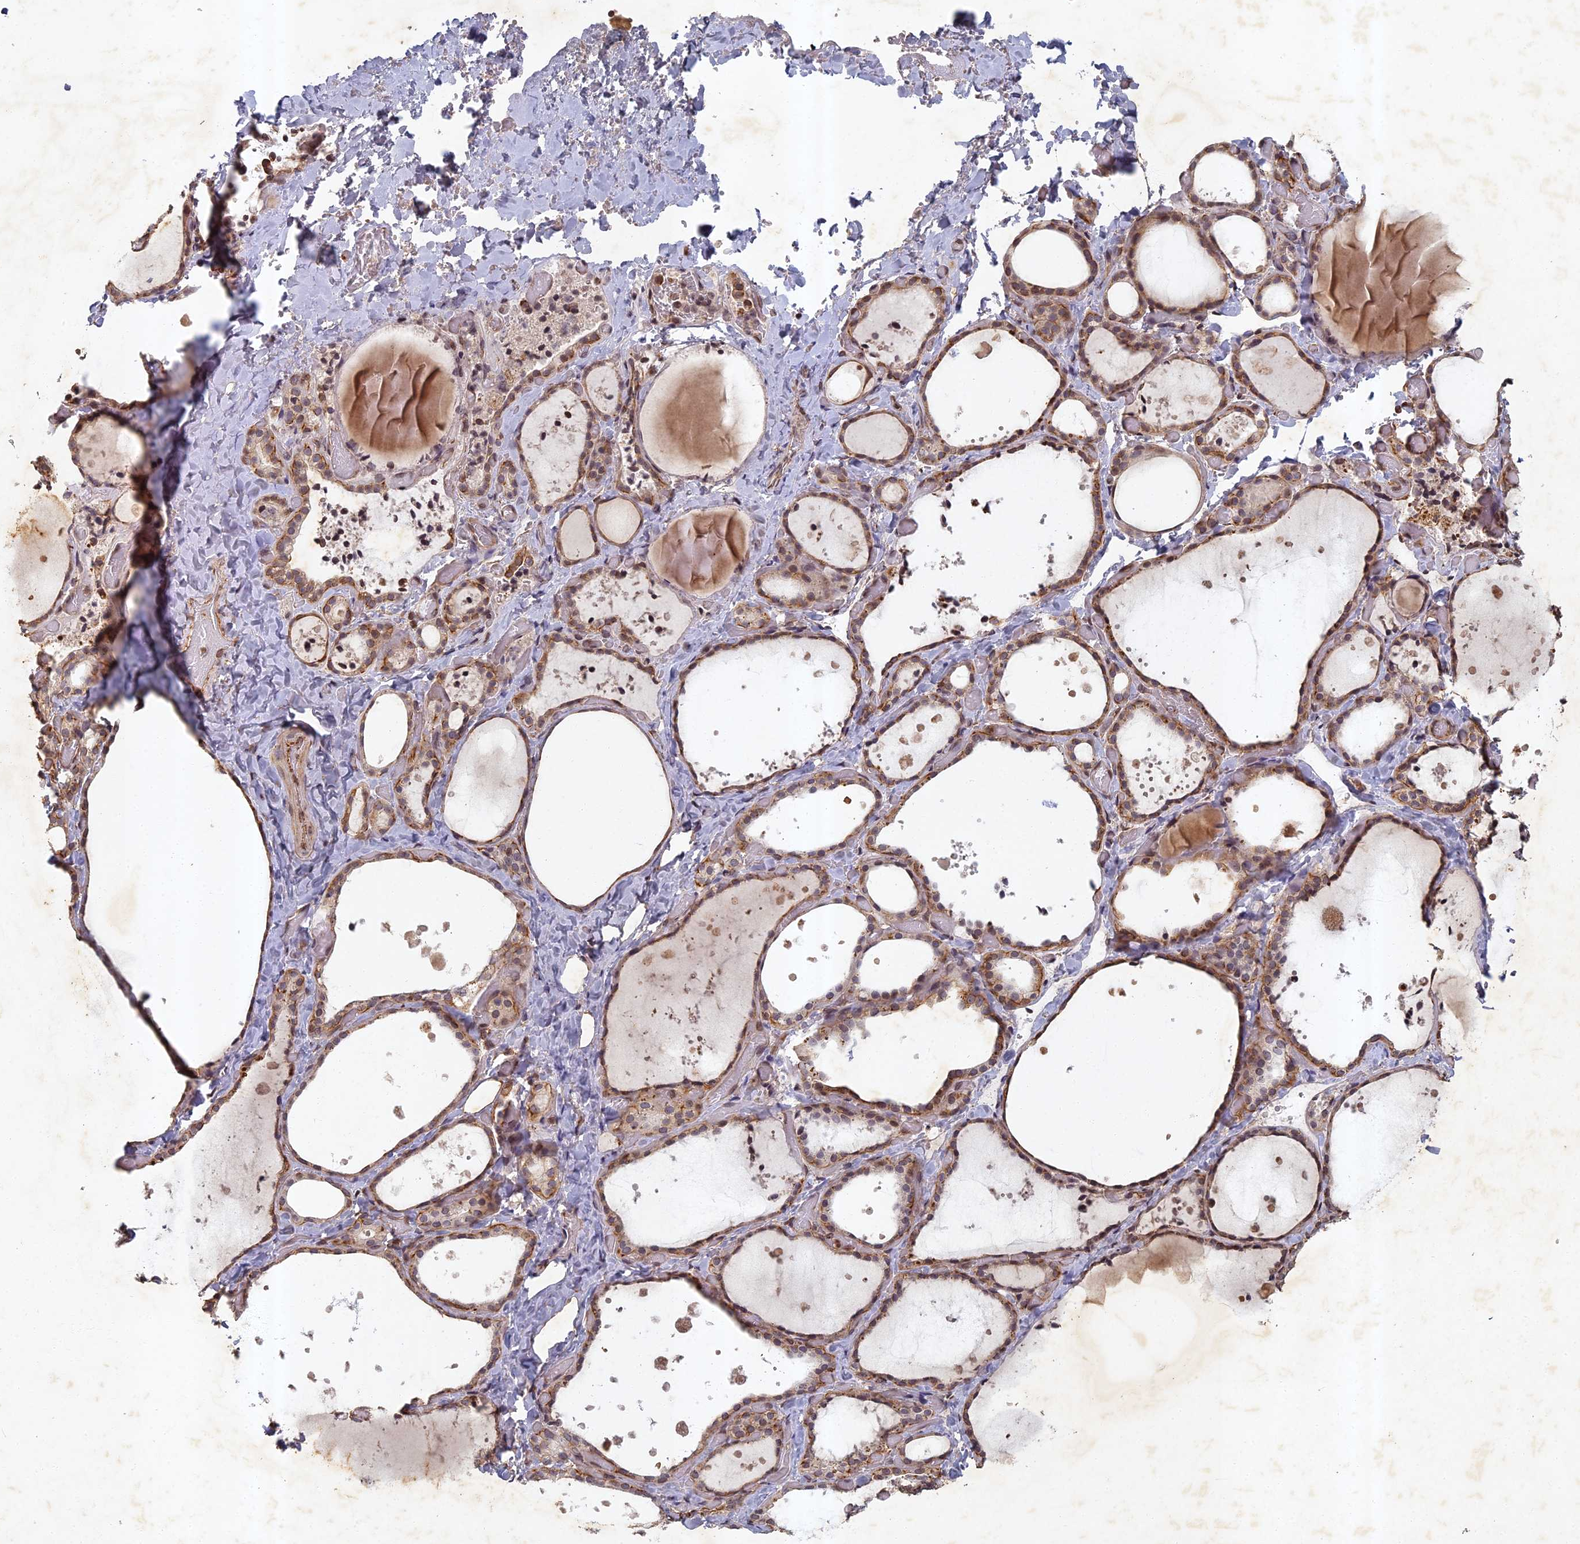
{"staining": {"intensity": "moderate", "quantity": "25%-75%", "location": "cytoplasmic/membranous"}, "tissue": "thyroid gland", "cell_type": "Glandular cells", "image_type": "normal", "snomed": [{"axis": "morphology", "description": "Normal tissue, NOS"}, {"axis": "topography", "description": "Thyroid gland"}], "caption": "About 25%-75% of glandular cells in unremarkable human thyroid gland exhibit moderate cytoplasmic/membranous protein expression as visualized by brown immunohistochemical staining.", "gene": "ABCB10", "patient": {"sex": "female", "age": 44}}